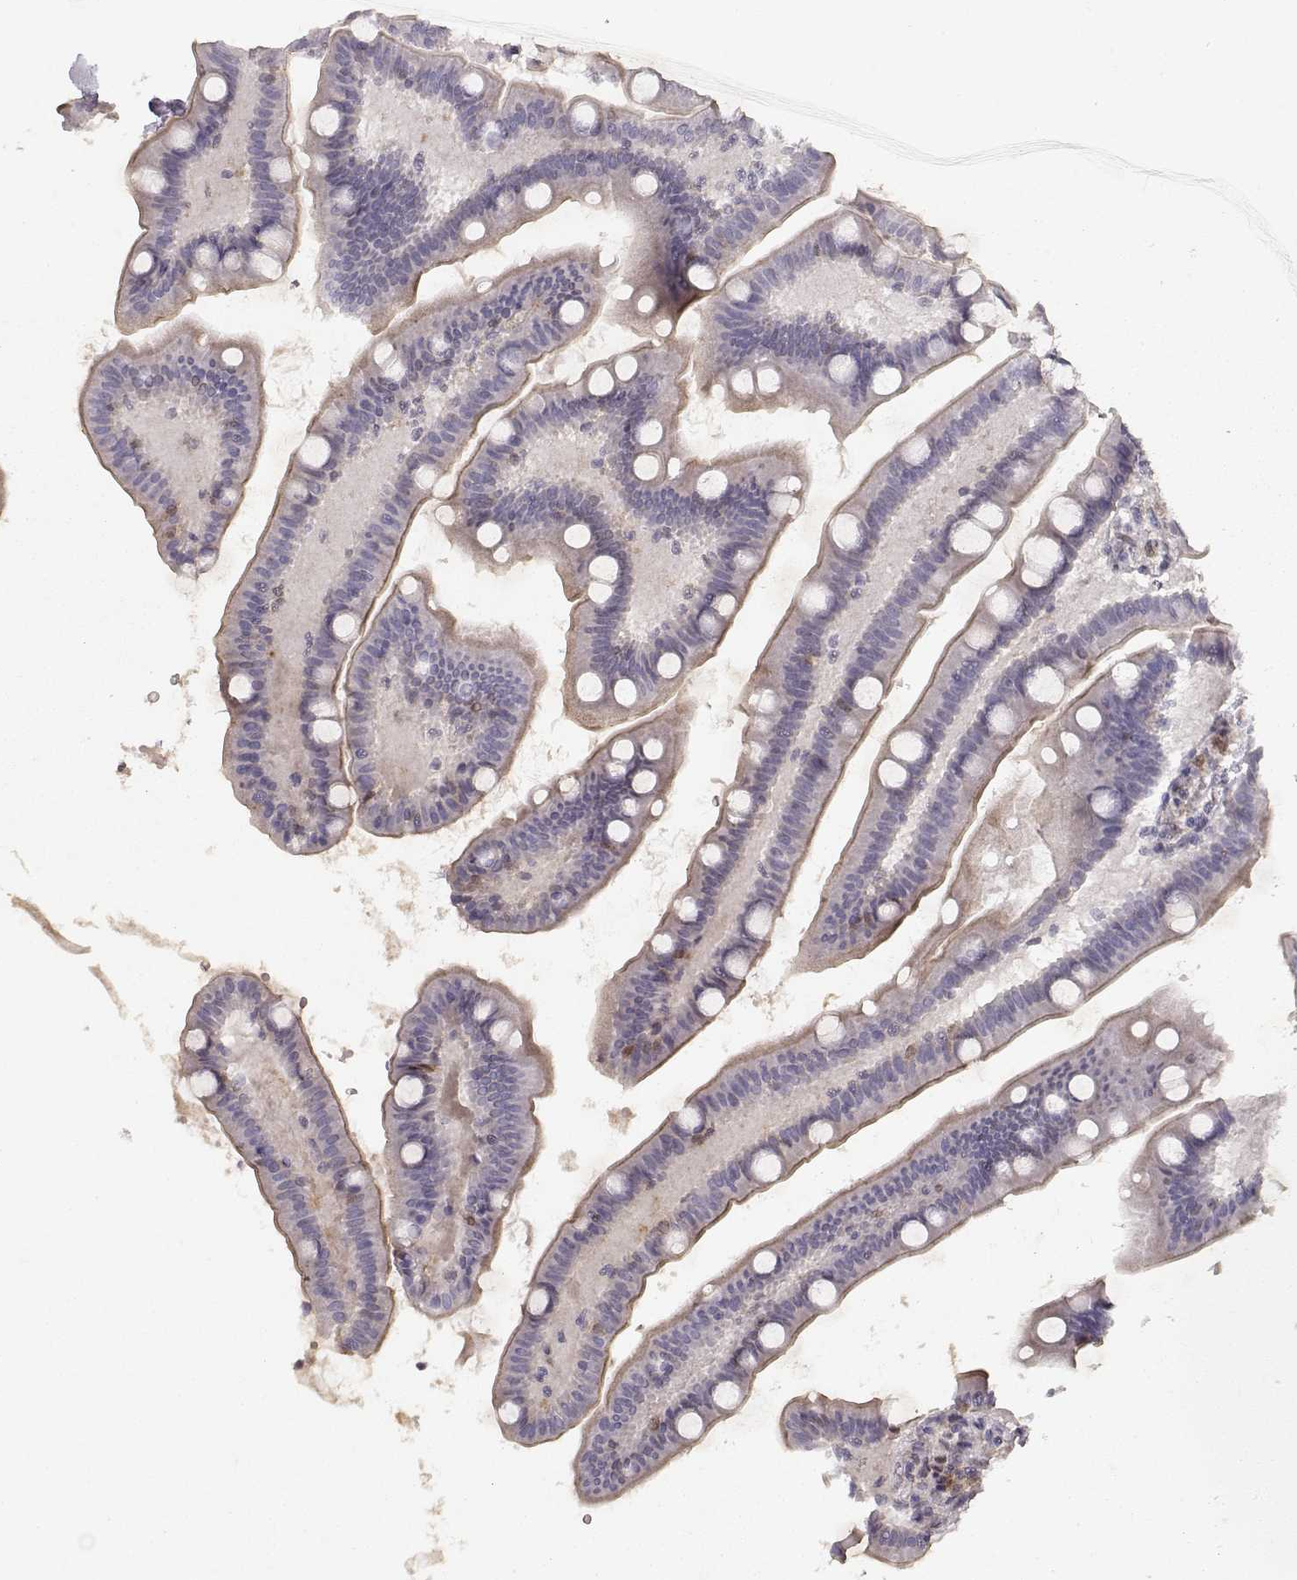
{"staining": {"intensity": "strong", "quantity": "25%-75%", "location": "cytoplasmic/membranous"}, "tissue": "small intestine", "cell_type": "Glandular cells", "image_type": "normal", "snomed": [{"axis": "morphology", "description": "Normal tissue, NOS"}, {"axis": "topography", "description": "Small intestine"}], "caption": "This is a histology image of immunohistochemistry staining of unremarkable small intestine, which shows strong positivity in the cytoplasmic/membranous of glandular cells.", "gene": "CDK4", "patient": {"sex": "male", "age": 66}}